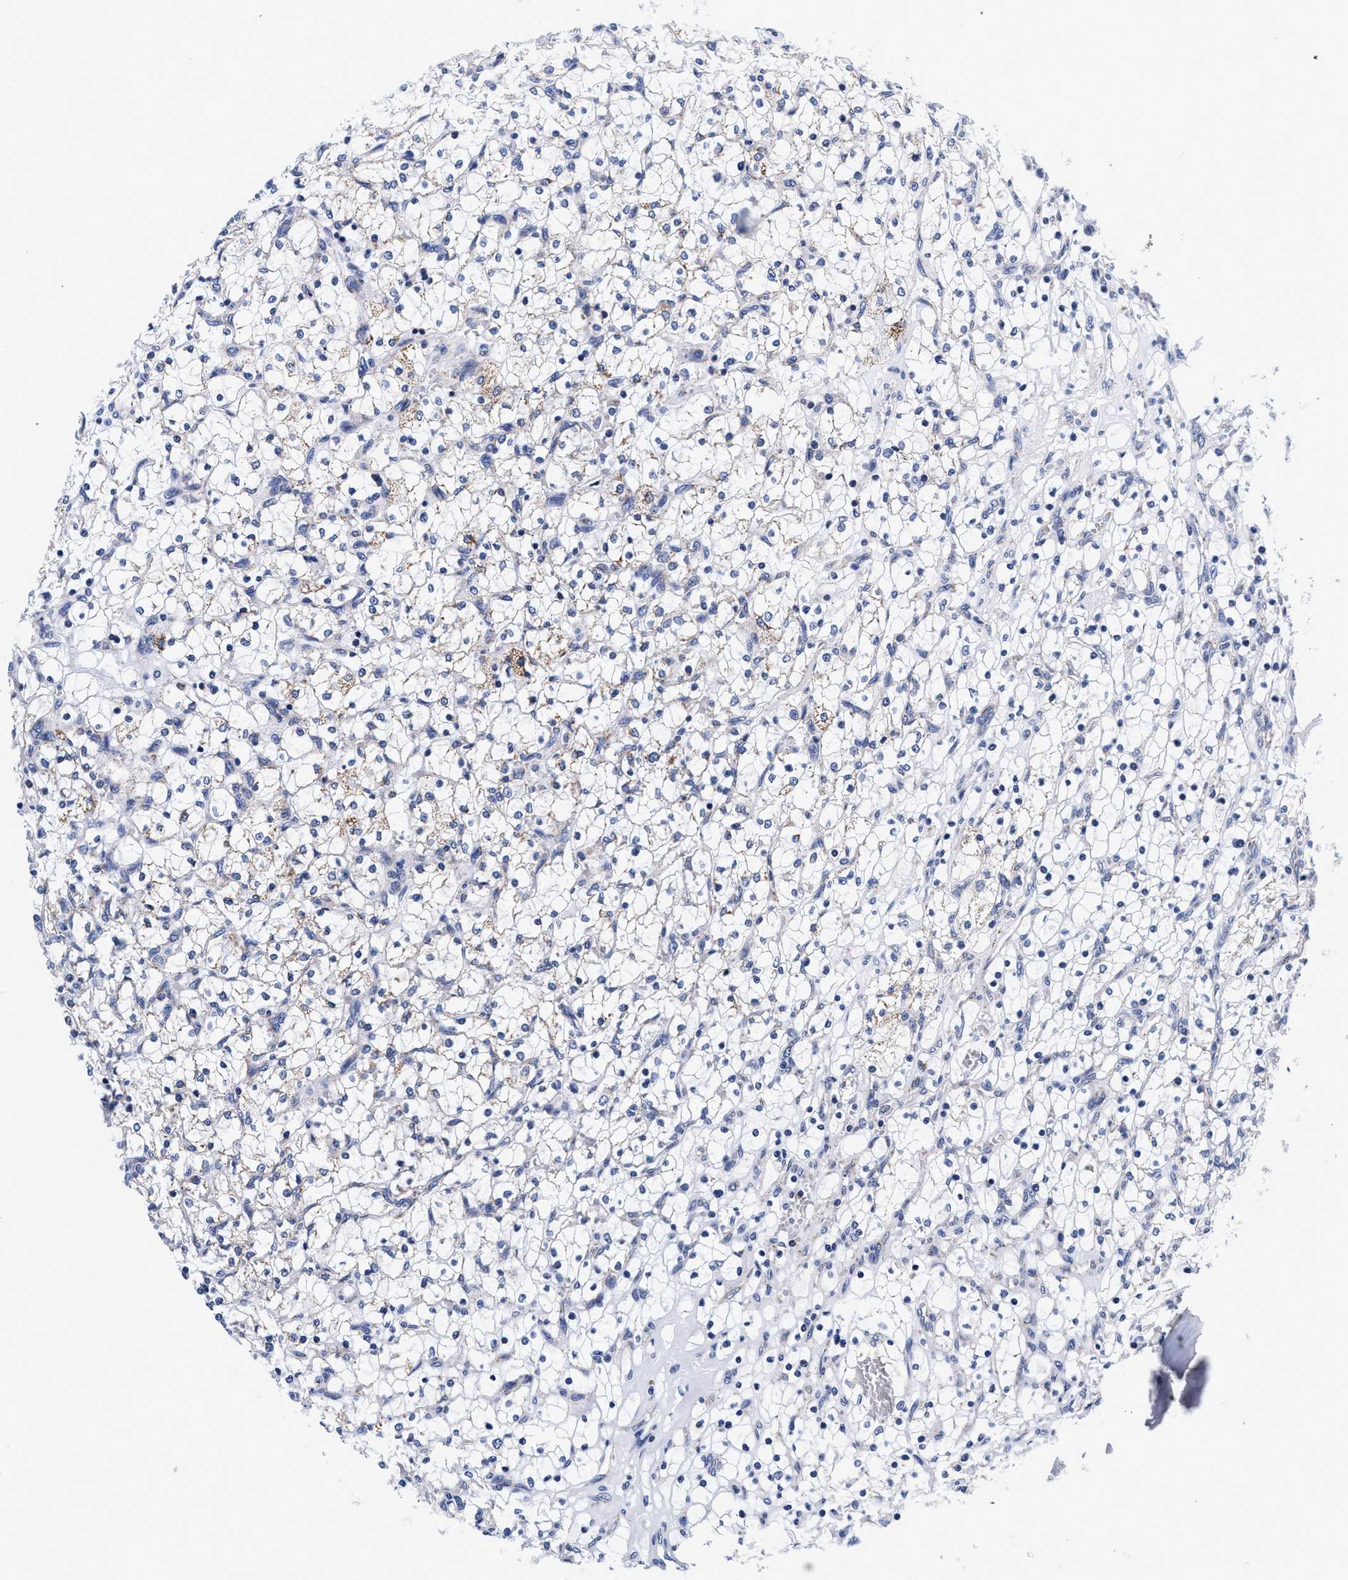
{"staining": {"intensity": "negative", "quantity": "none", "location": "none"}, "tissue": "renal cancer", "cell_type": "Tumor cells", "image_type": "cancer", "snomed": [{"axis": "morphology", "description": "Adenocarcinoma, NOS"}, {"axis": "topography", "description": "Kidney"}], "caption": "This photomicrograph is of renal cancer stained with IHC to label a protein in brown with the nuclei are counter-stained blue. There is no positivity in tumor cells.", "gene": "RAB3B", "patient": {"sex": "female", "age": 69}}